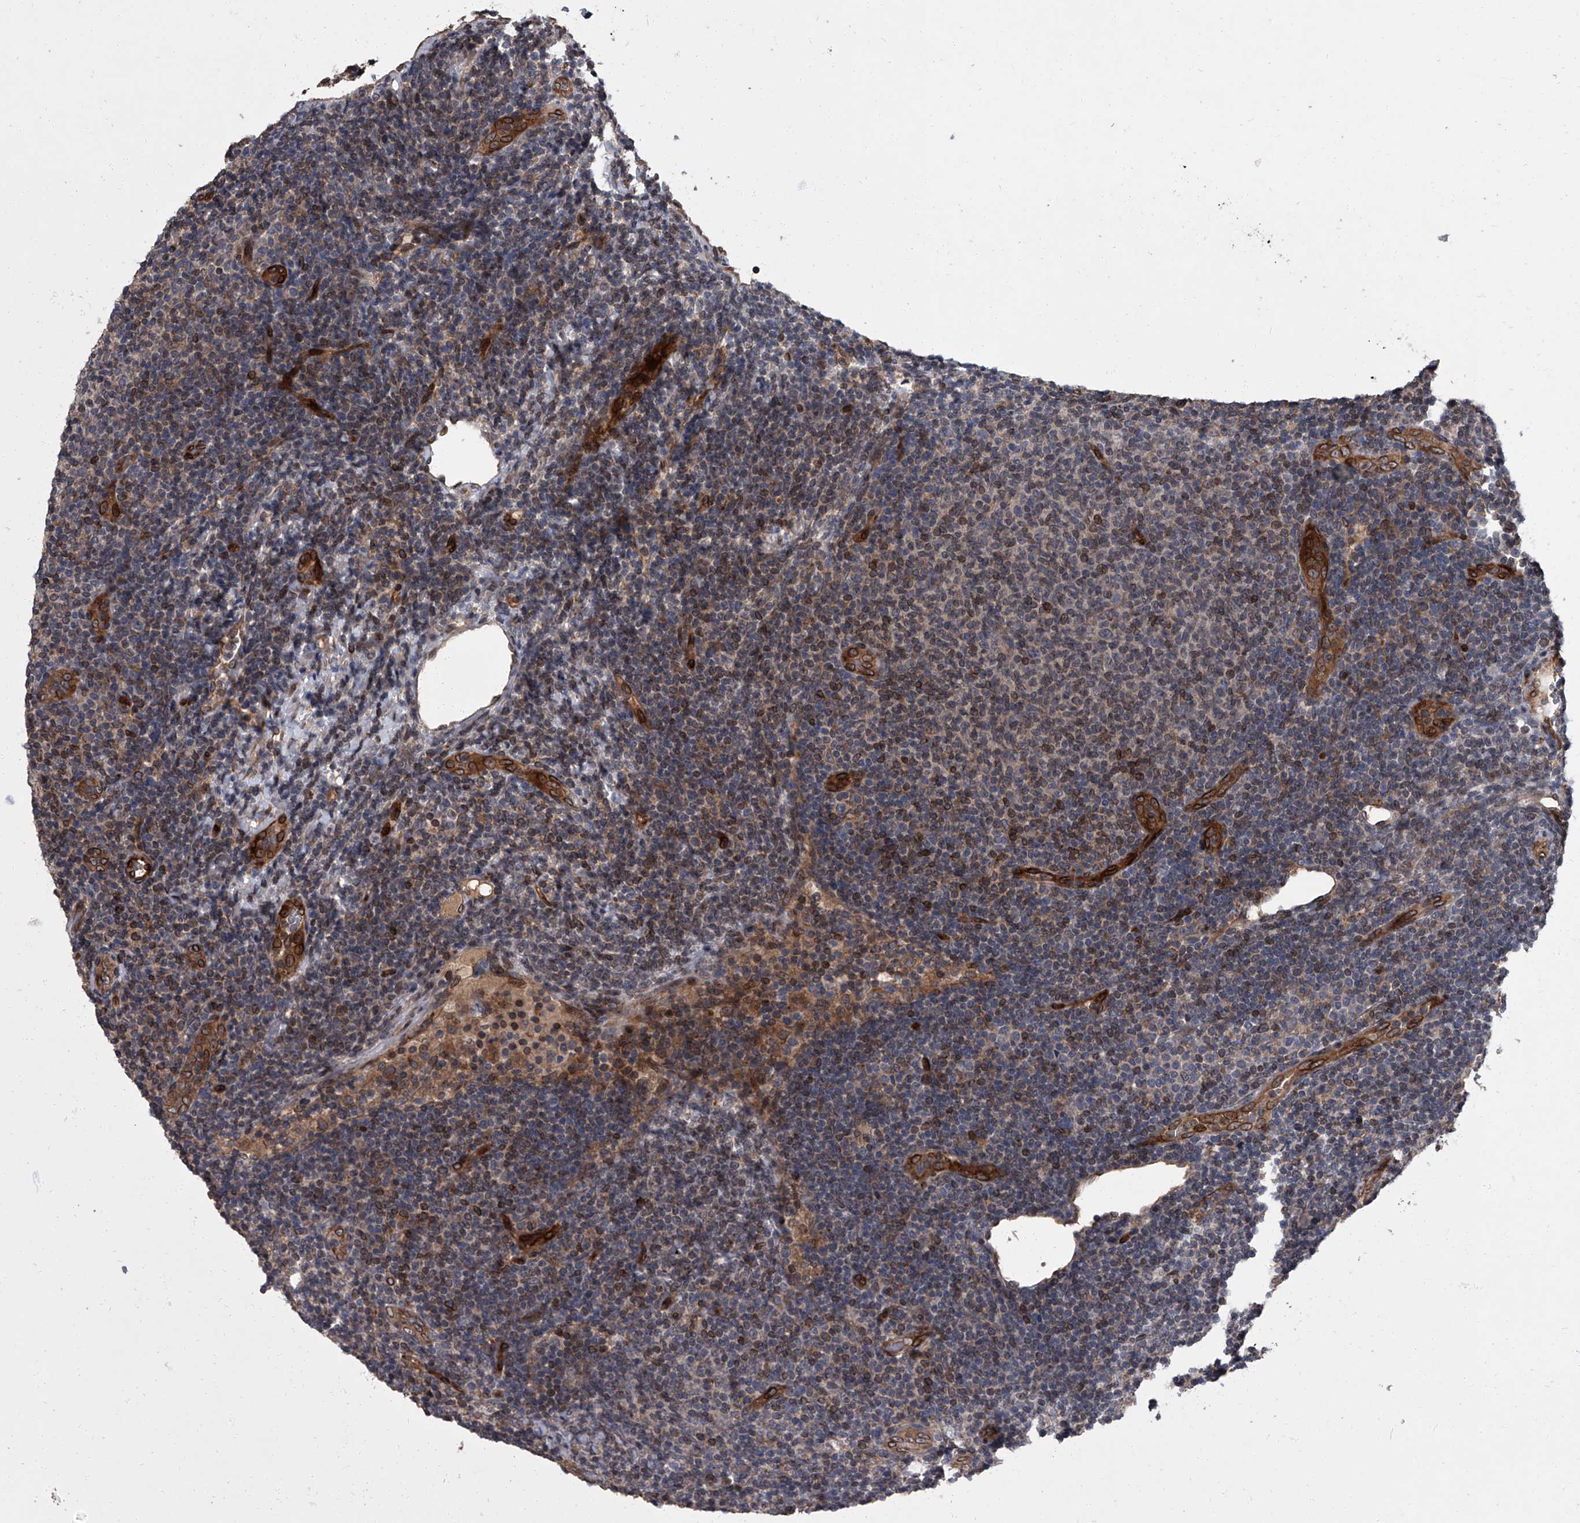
{"staining": {"intensity": "moderate", "quantity": "<25%", "location": "cytoplasmic/membranous,nuclear"}, "tissue": "lymphoma", "cell_type": "Tumor cells", "image_type": "cancer", "snomed": [{"axis": "morphology", "description": "Malignant lymphoma, non-Hodgkin's type, Low grade"}, {"axis": "topography", "description": "Lymph node"}], "caption": "Lymphoma was stained to show a protein in brown. There is low levels of moderate cytoplasmic/membranous and nuclear expression in about <25% of tumor cells.", "gene": "LRRC8C", "patient": {"sex": "male", "age": 66}}